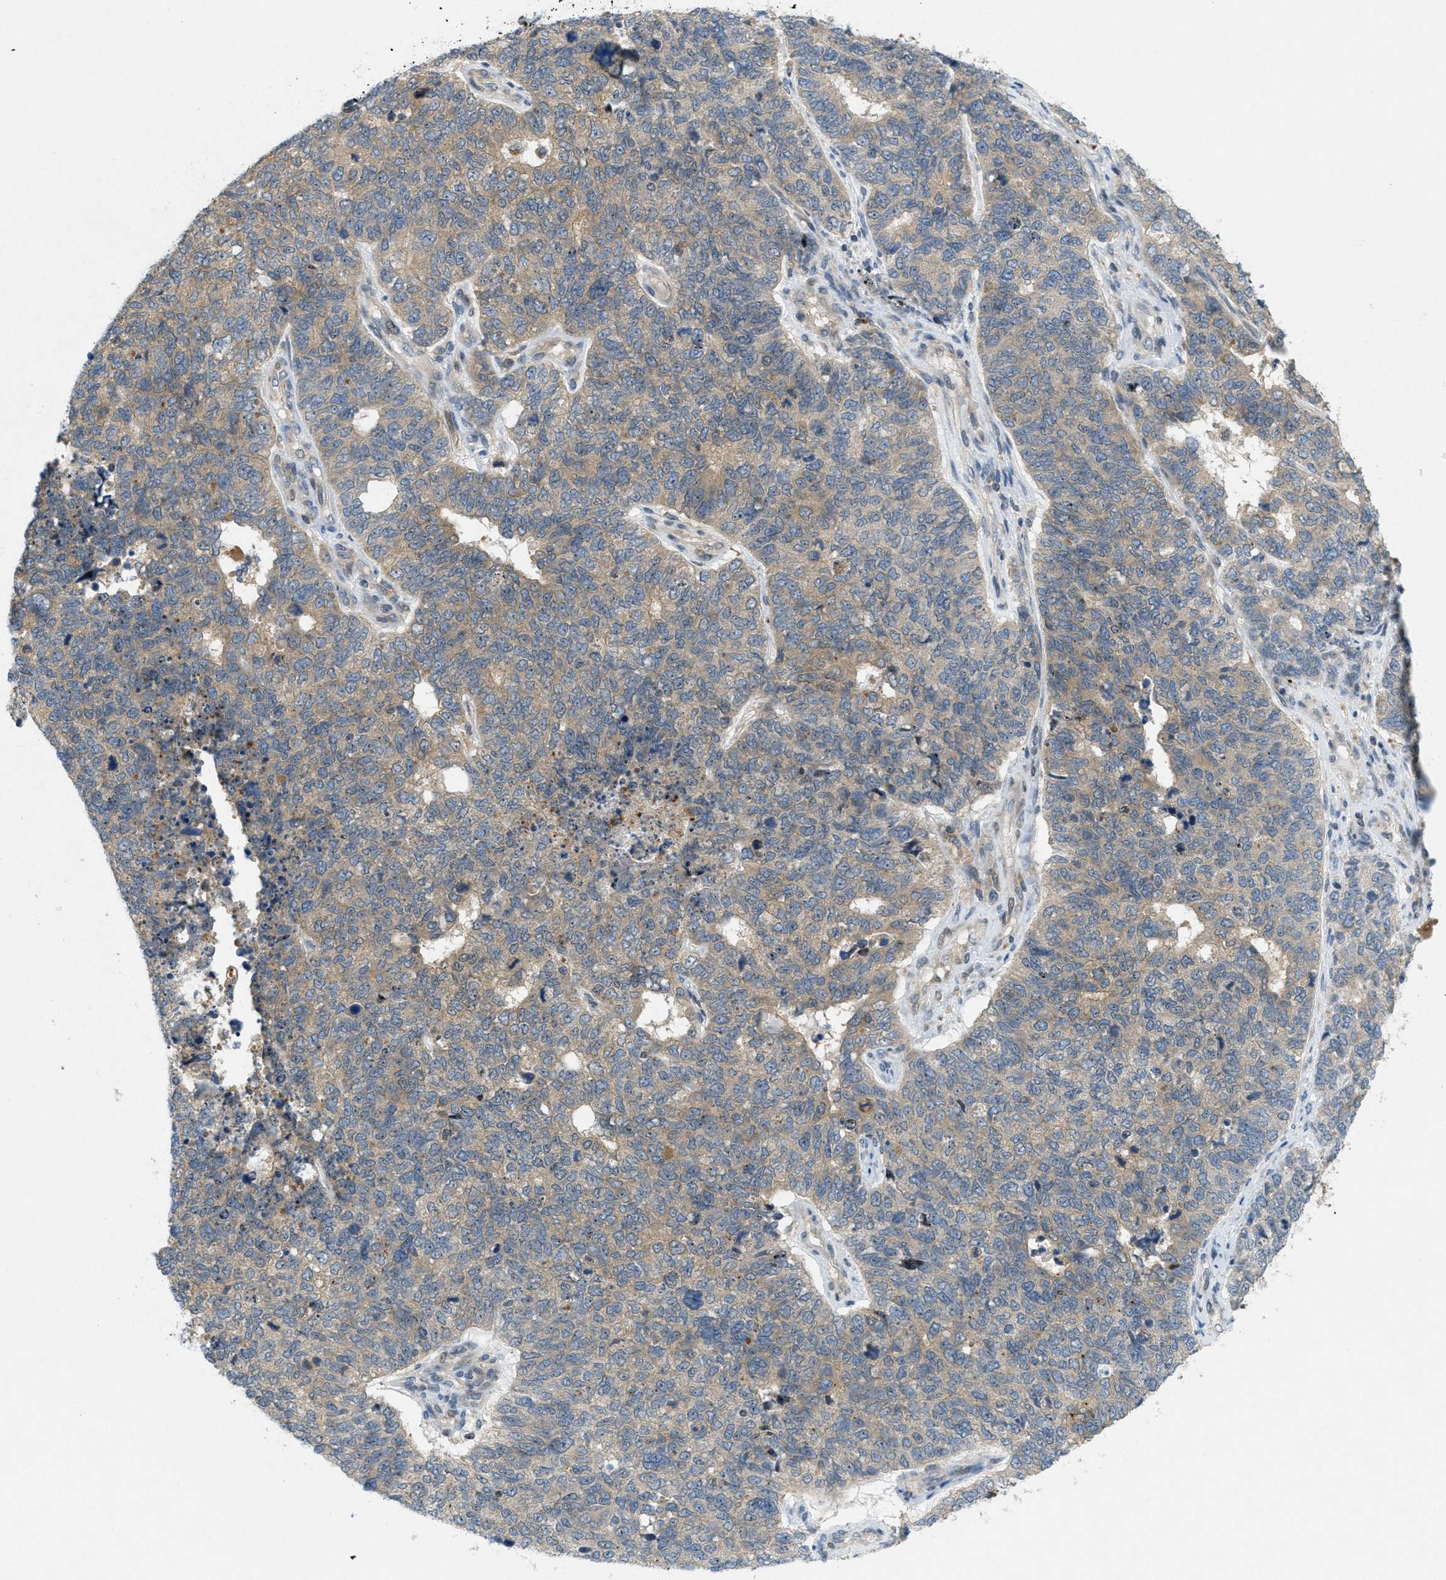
{"staining": {"intensity": "weak", "quantity": ">75%", "location": "cytoplasmic/membranous"}, "tissue": "cervical cancer", "cell_type": "Tumor cells", "image_type": "cancer", "snomed": [{"axis": "morphology", "description": "Squamous cell carcinoma, NOS"}, {"axis": "topography", "description": "Cervix"}], "caption": "Approximately >75% of tumor cells in human cervical cancer reveal weak cytoplasmic/membranous protein positivity as visualized by brown immunohistochemical staining.", "gene": "SIGMAR1", "patient": {"sex": "female", "age": 63}}